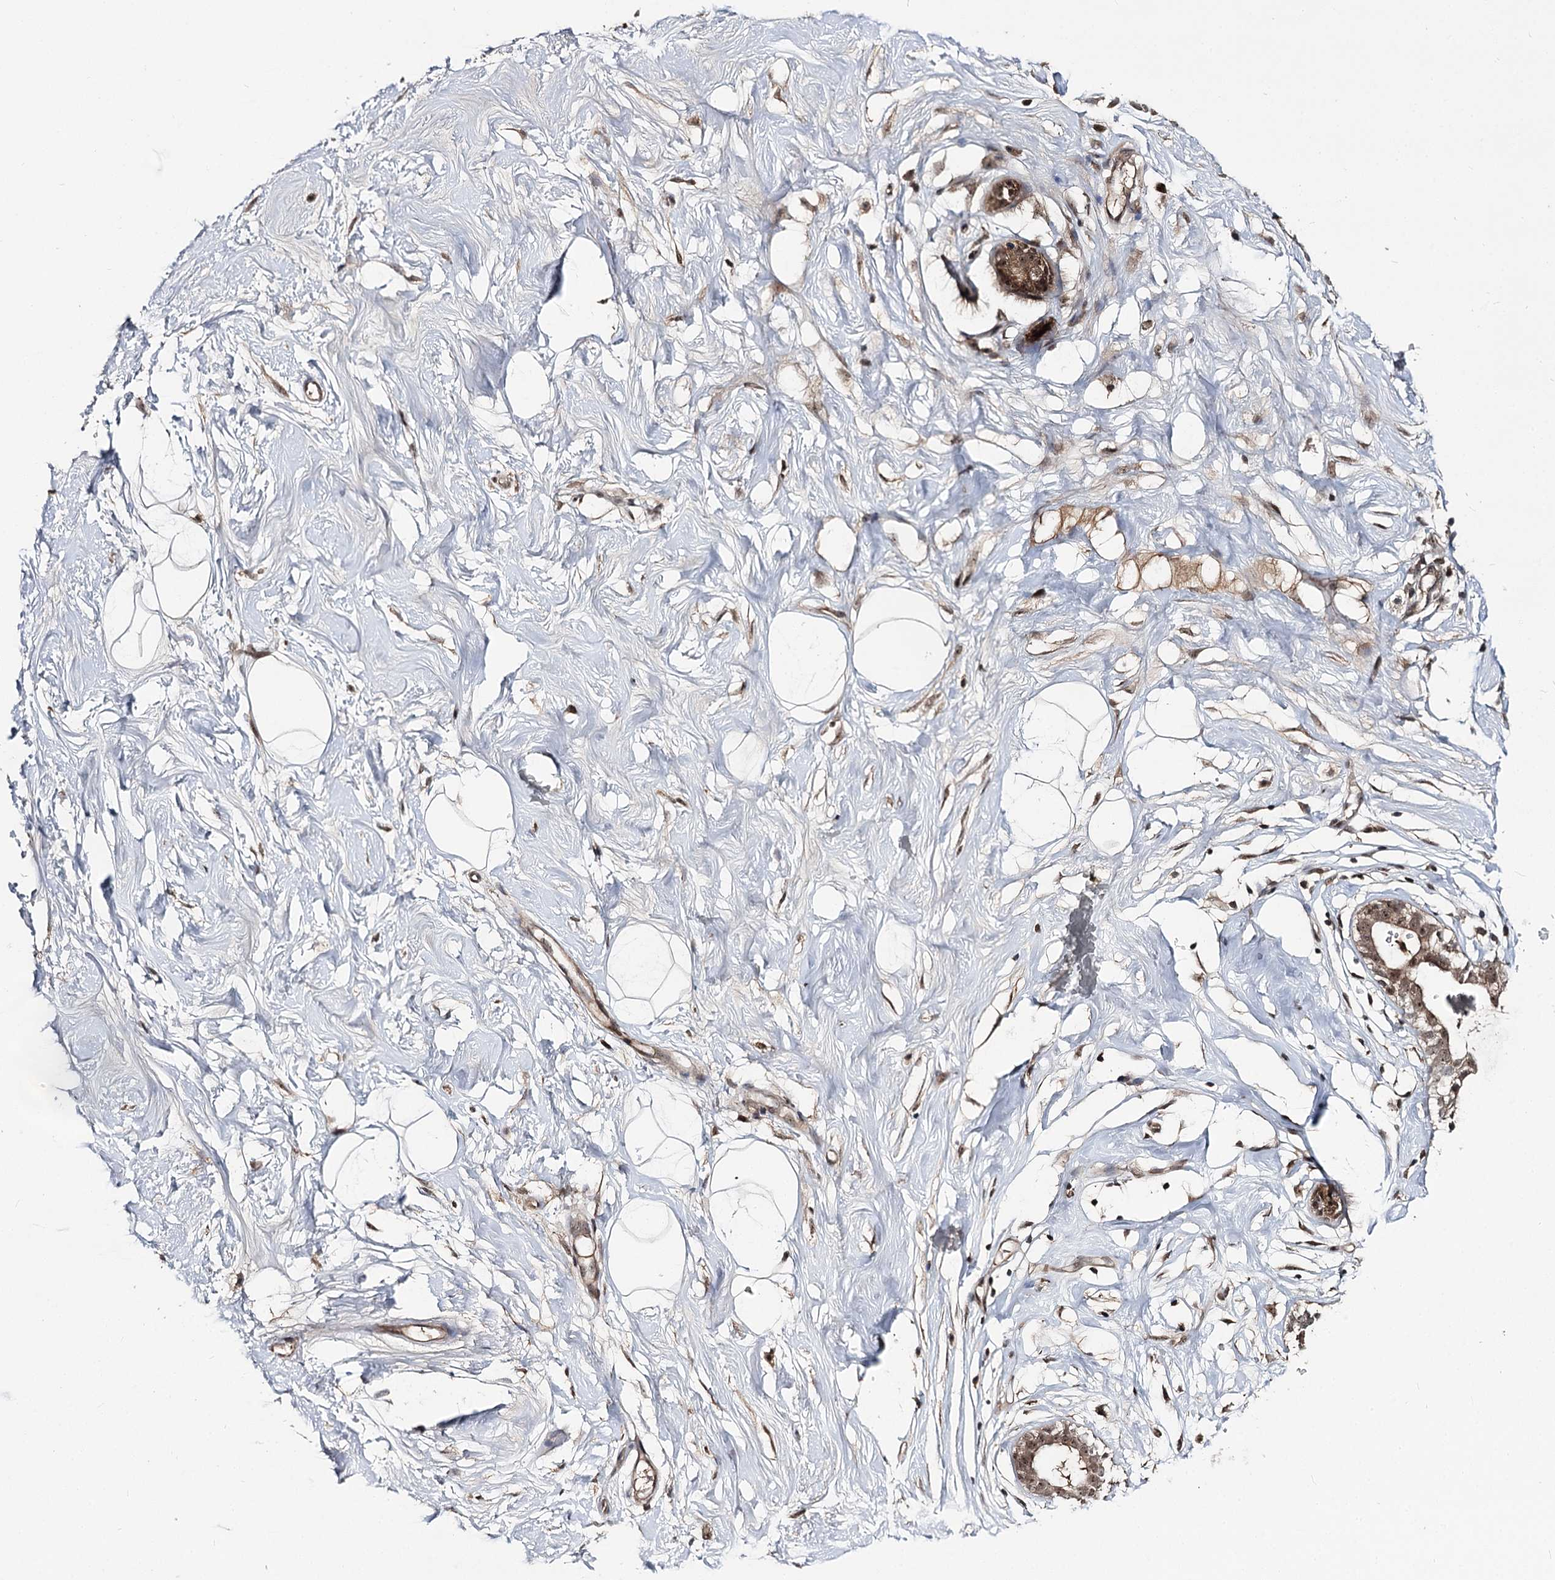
{"staining": {"intensity": "moderate", "quantity": "25%-75%", "location": "cytoplasmic/membranous,nuclear"}, "tissue": "breast", "cell_type": "Adipocytes", "image_type": "normal", "snomed": [{"axis": "morphology", "description": "Normal tissue, NOS"}, {"axis": "morphology", "description": "Adenoma, NOS"}, {"axis": "topography", "description": "Breast"}], "caption": "Breast was stained to show a protein in brown. There is medium levels of moderate cytoplasmic/membranous,nuclear expression in approximately 25%-75% of adipocytes. (DAB (3,3'-diaminobenzidine) IHC with brightfield microscopy, high magnification).", "gene": "FAM53B", "patient": {"sex": "female", "age": 23}}